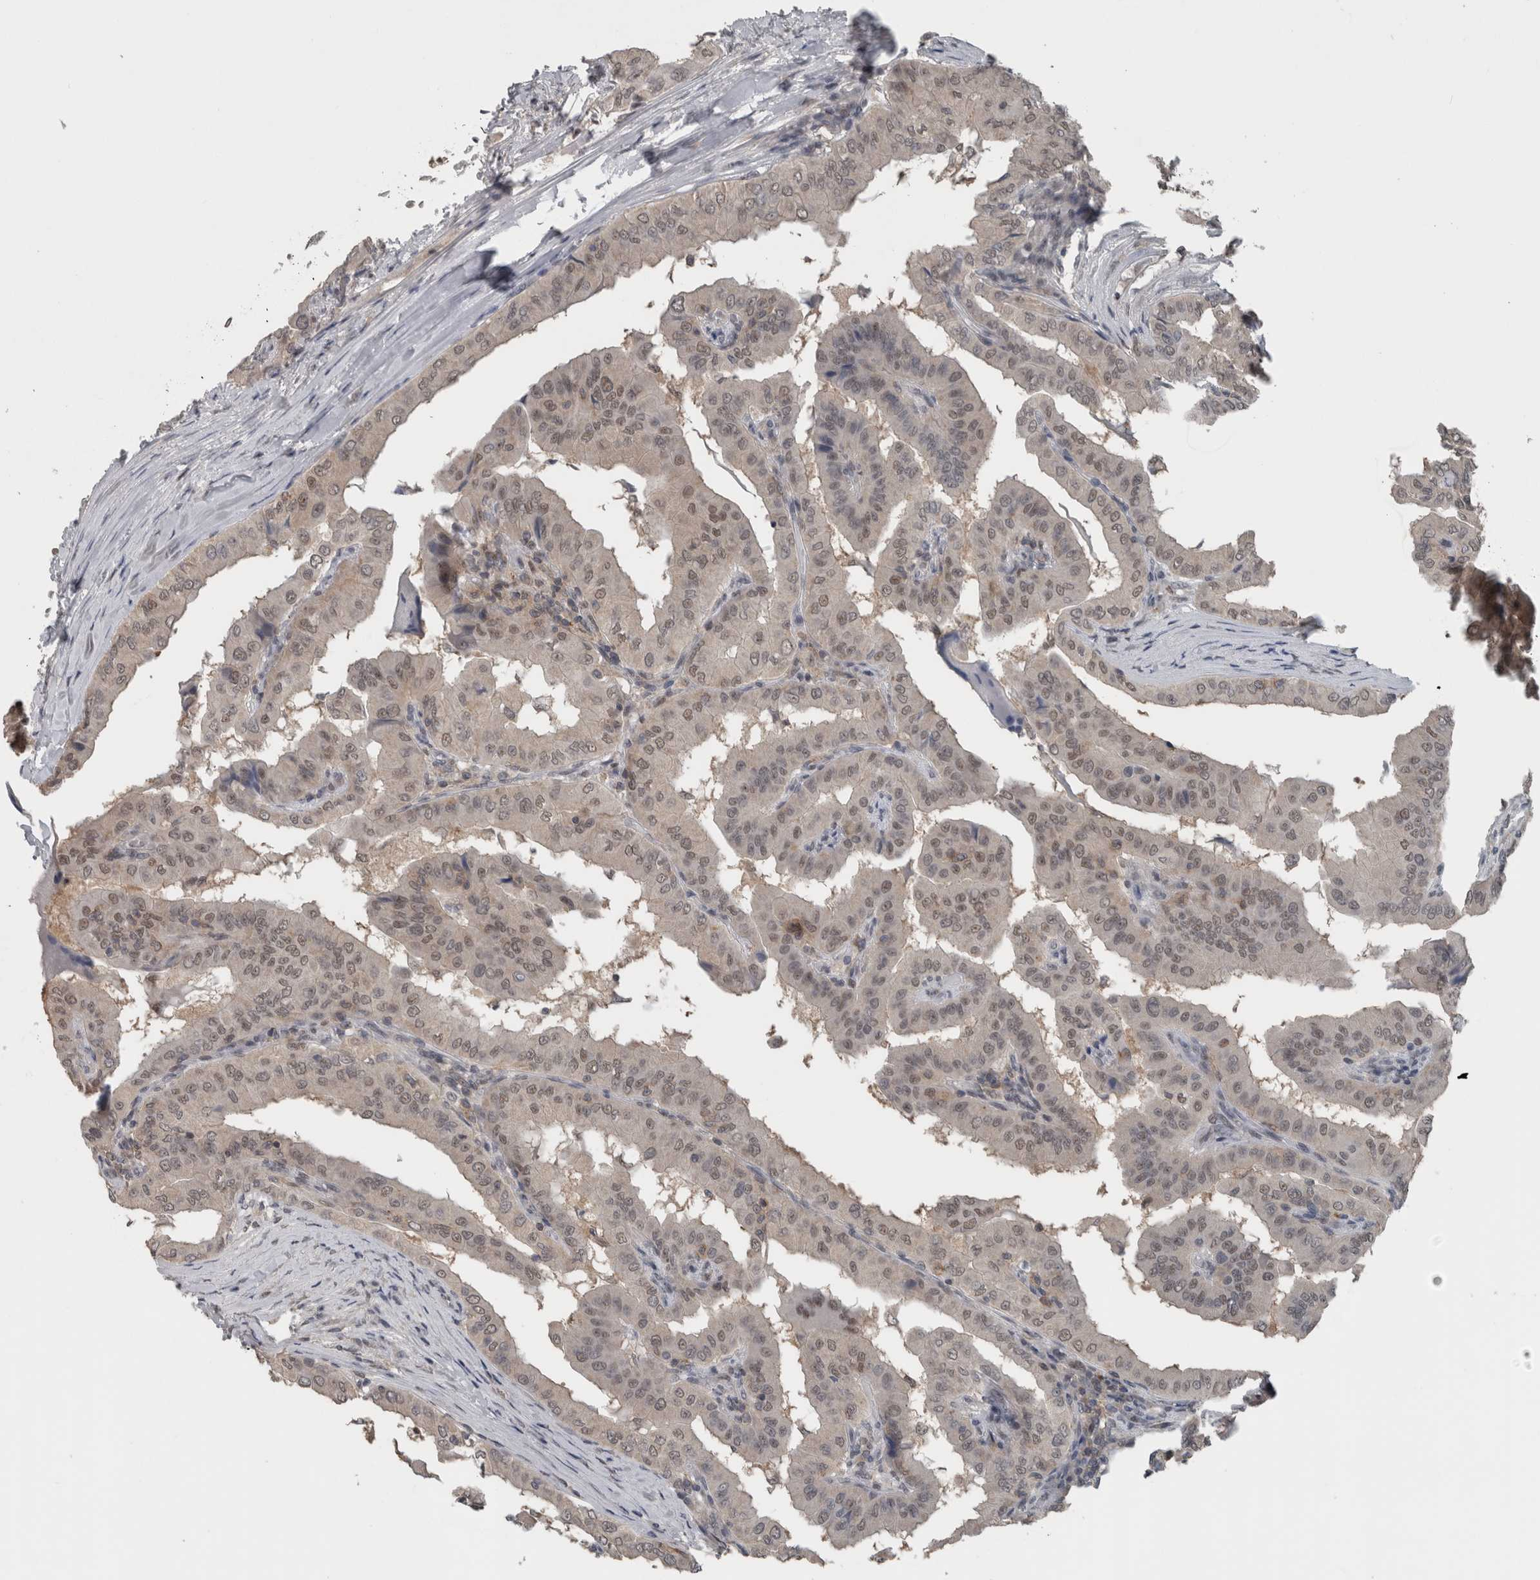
{"staining": {"intensity": "weak", "quantity": ">75%", "location": "nuclear"}, "tissue": "thyroid cancer", "cell_type": "Tumor cells", "image_type": "cancer", "snomed": [{"axis": "morphology", "description": "Papillary adenocarcinoma, NOS"}, {"axis": "topography", "description": "Thyroid gland"}], "caption": "Weak nuclear protein positivity is appreciated in about >75% of tumor cells in thyroid papillary adenocarcinoma. (DAB = brown stain, brightfield microscopy at high magnification).", "gene": "ZBTB21", "patient": {"sex": "male", "age": 33}}